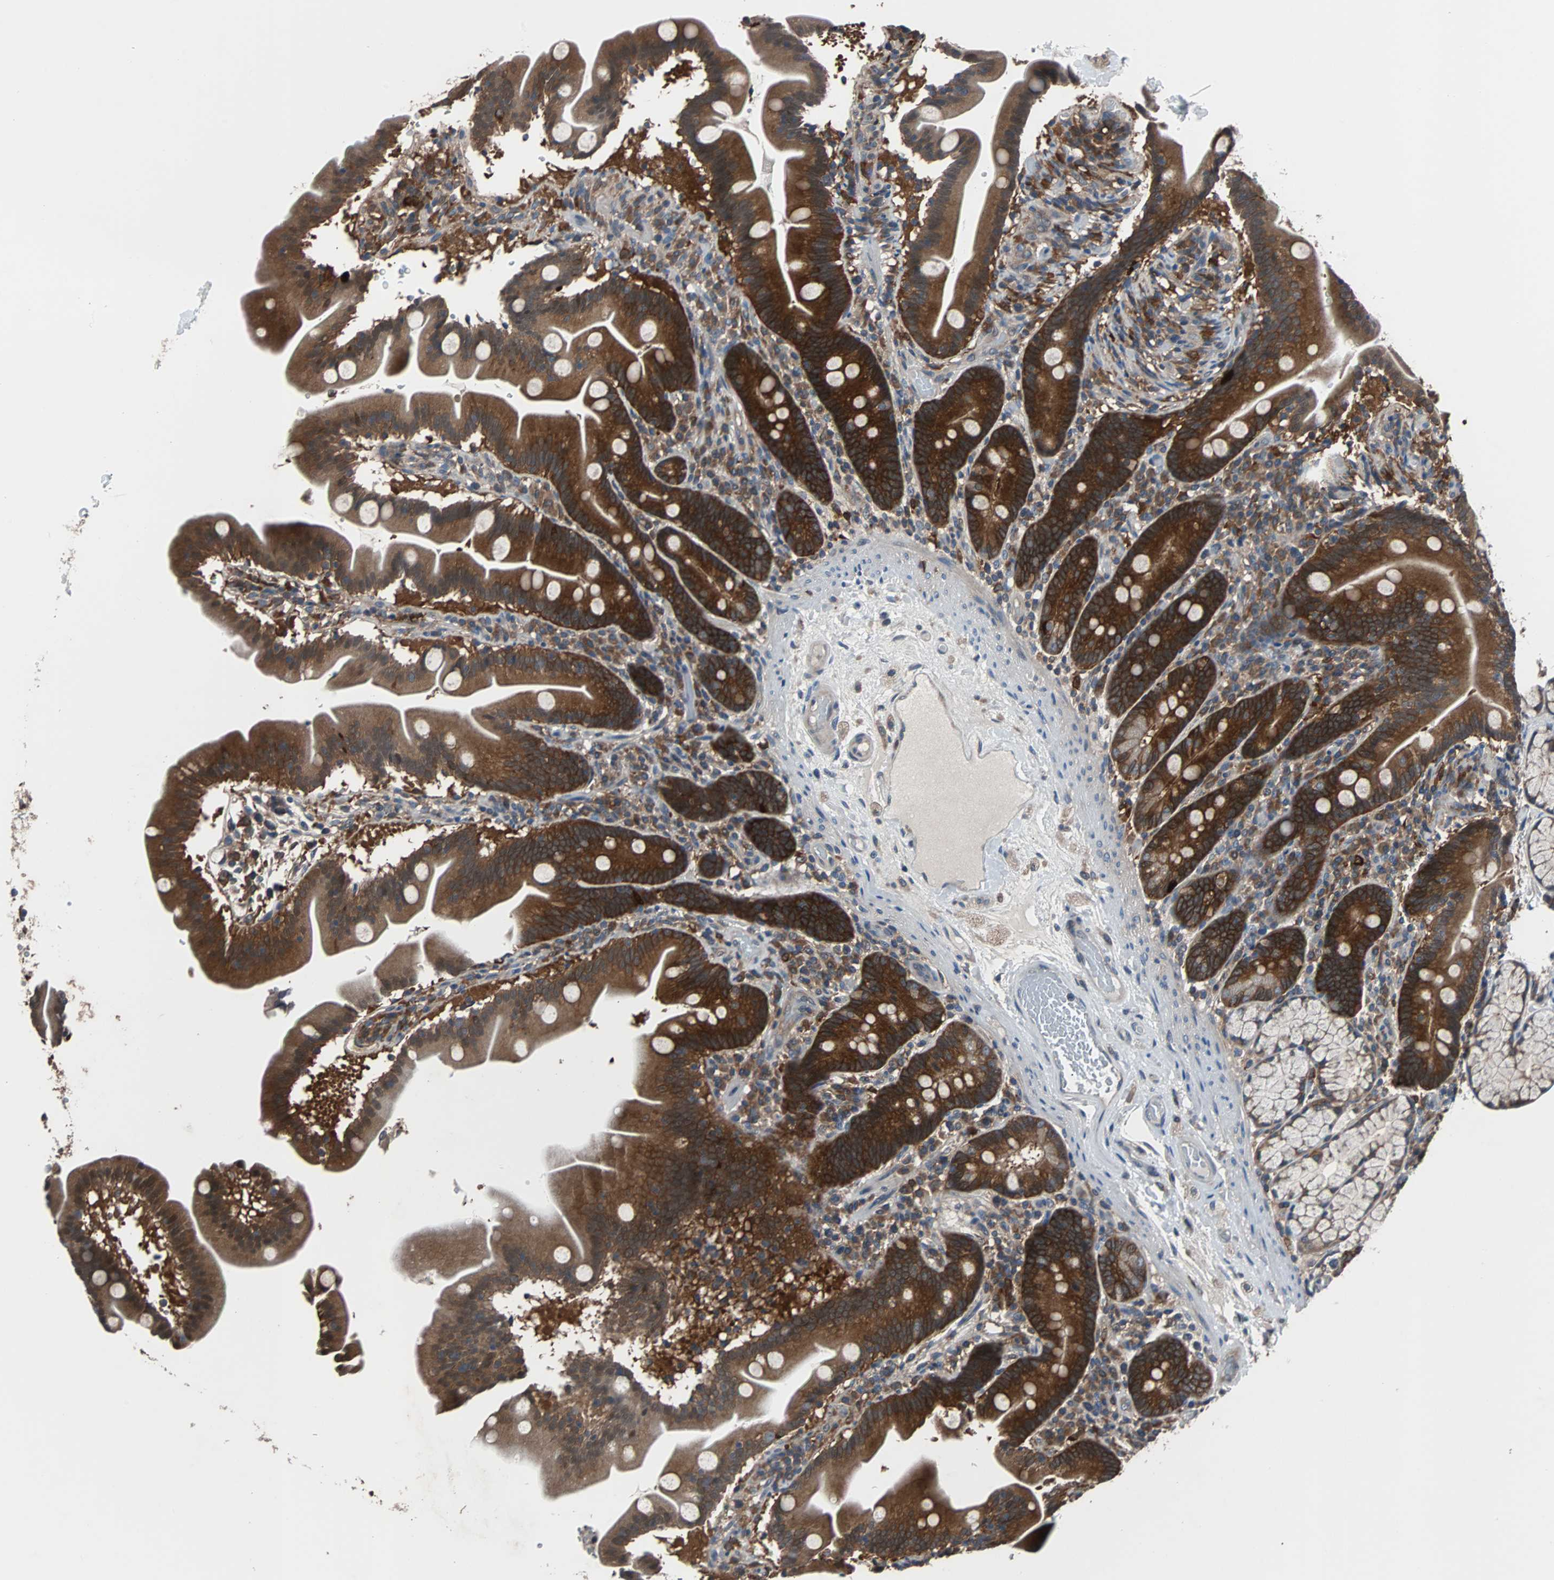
{"staining": {"intensity": "strong", "quantity": ">75%", "location": "cytoplasmic/membranous"}, "tissue": "duodenum", "cell_type": "Glandular cells", "image_type": "normal", "snomed": [{"axis": "morphology", "description": "Normal tissue, NOS"}, {"axis": "topography", "description": "Duodenum"}], "caption": "About >75% of glandular cells in unremarkable human duodenum display strong cytoplasmic/membranous protein staining as visualized by brown immunohistochemical staining.", "gene": "PAK1", "patient": {"sex": "male", "age": 54}}